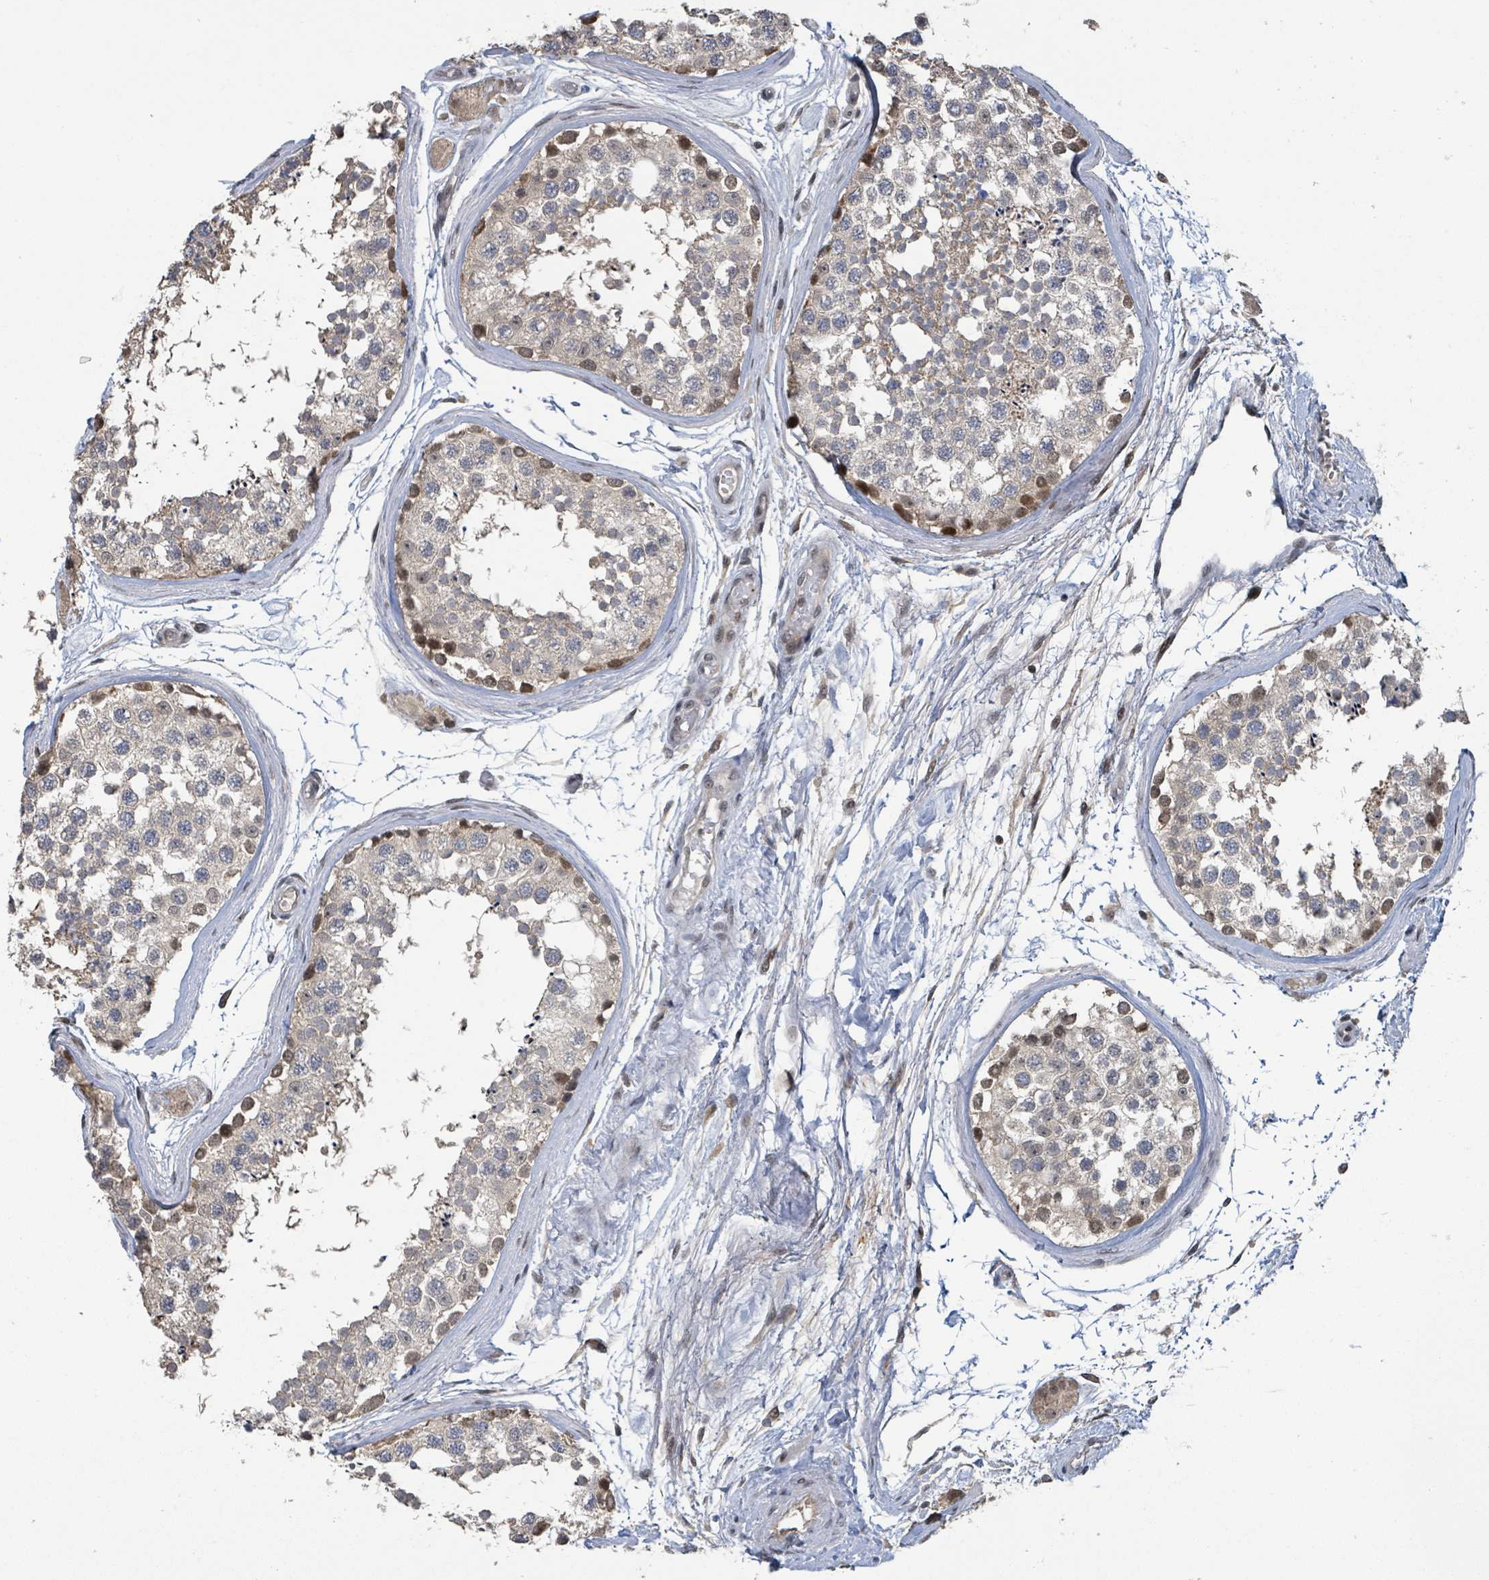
{"staining": {"intensity": "moderate", "quantity": "<25%", "location": "cytoplasmic/membranous,nuclear"}, "tissue": "testis", "cell_type": "Cells in seminiferous ducts", "image_type": "normal", "snomed": [{"axis": "morphology", "description": "Normal tissue, NOS"}, {"axis": "topography", "description": "Testis"}], "caption": "IHC staining of benign testis, which exhibits low levels of moderate cytoplasmic/membranous,nuclear staining in approximately <25% of cells in seminiferous ducts indicating moderate cytoplasmic/membranous,nuclear protein staining. The staining was performed using DAB (3,3'-diaminobenzidine) (brown) for protein detection and nuclei were counterstained in hematoxylin (blue).", "gene": "ZBTB14", "patient": {"sex": "male", "age": 56}}